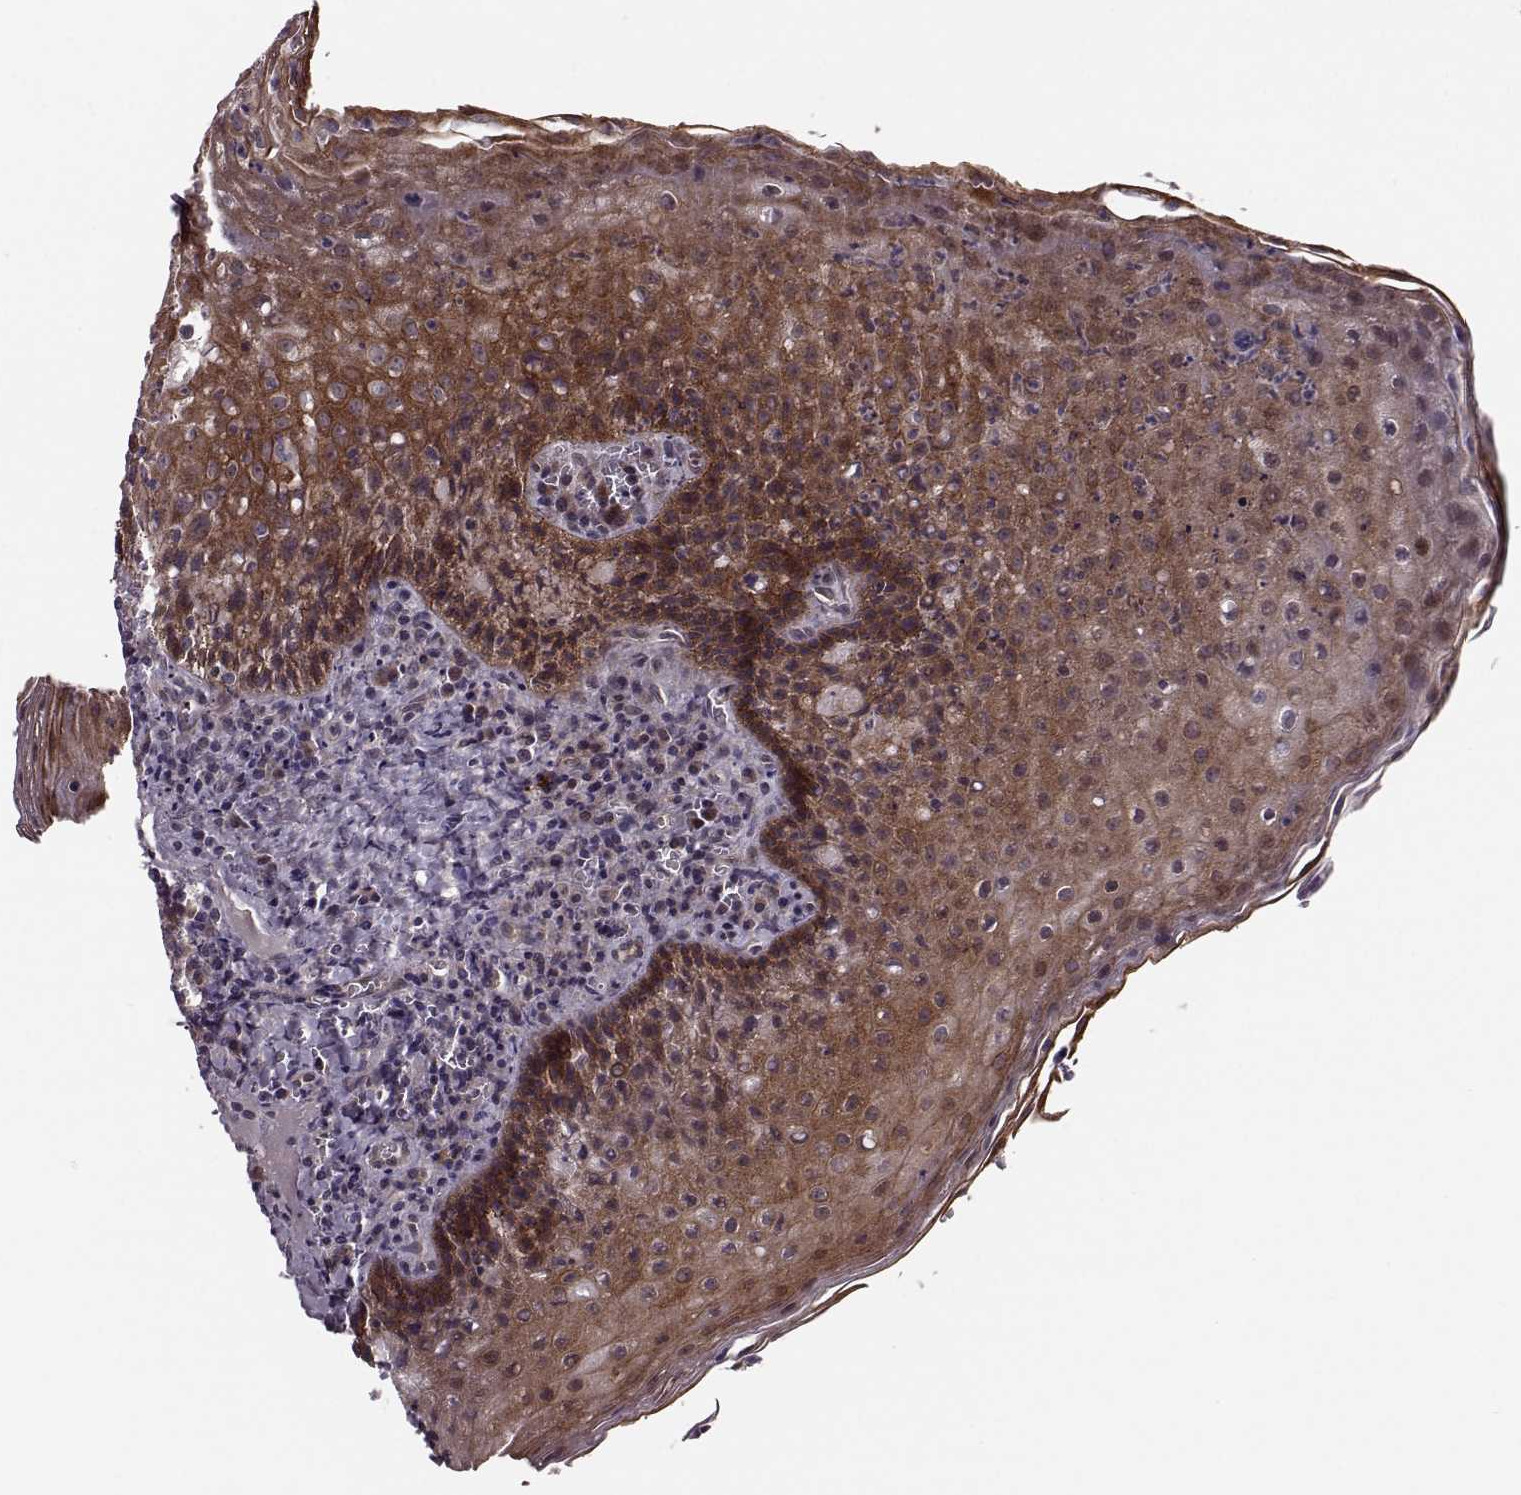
{"staining": {"intensity": "negative", "quantity": "none", "location": "none"}, "tissue": "tonsil", "cell_type": "Germinal center cells", "image_type": "normal", "snomed": [{"axis": "morphology", "description": "Normal tissue, NOS"}, {"axis": "morphology", "description": "Inflammation, NOS"}, {"axis": "topography", "description": "Tonsil"}], "caption": "Immunohistochemistry (IHC) of benign human tonsil displays no positivity in germinal center cells.", "gene": "SYNPO", "patient": {"sex": "female", "age": 31}}